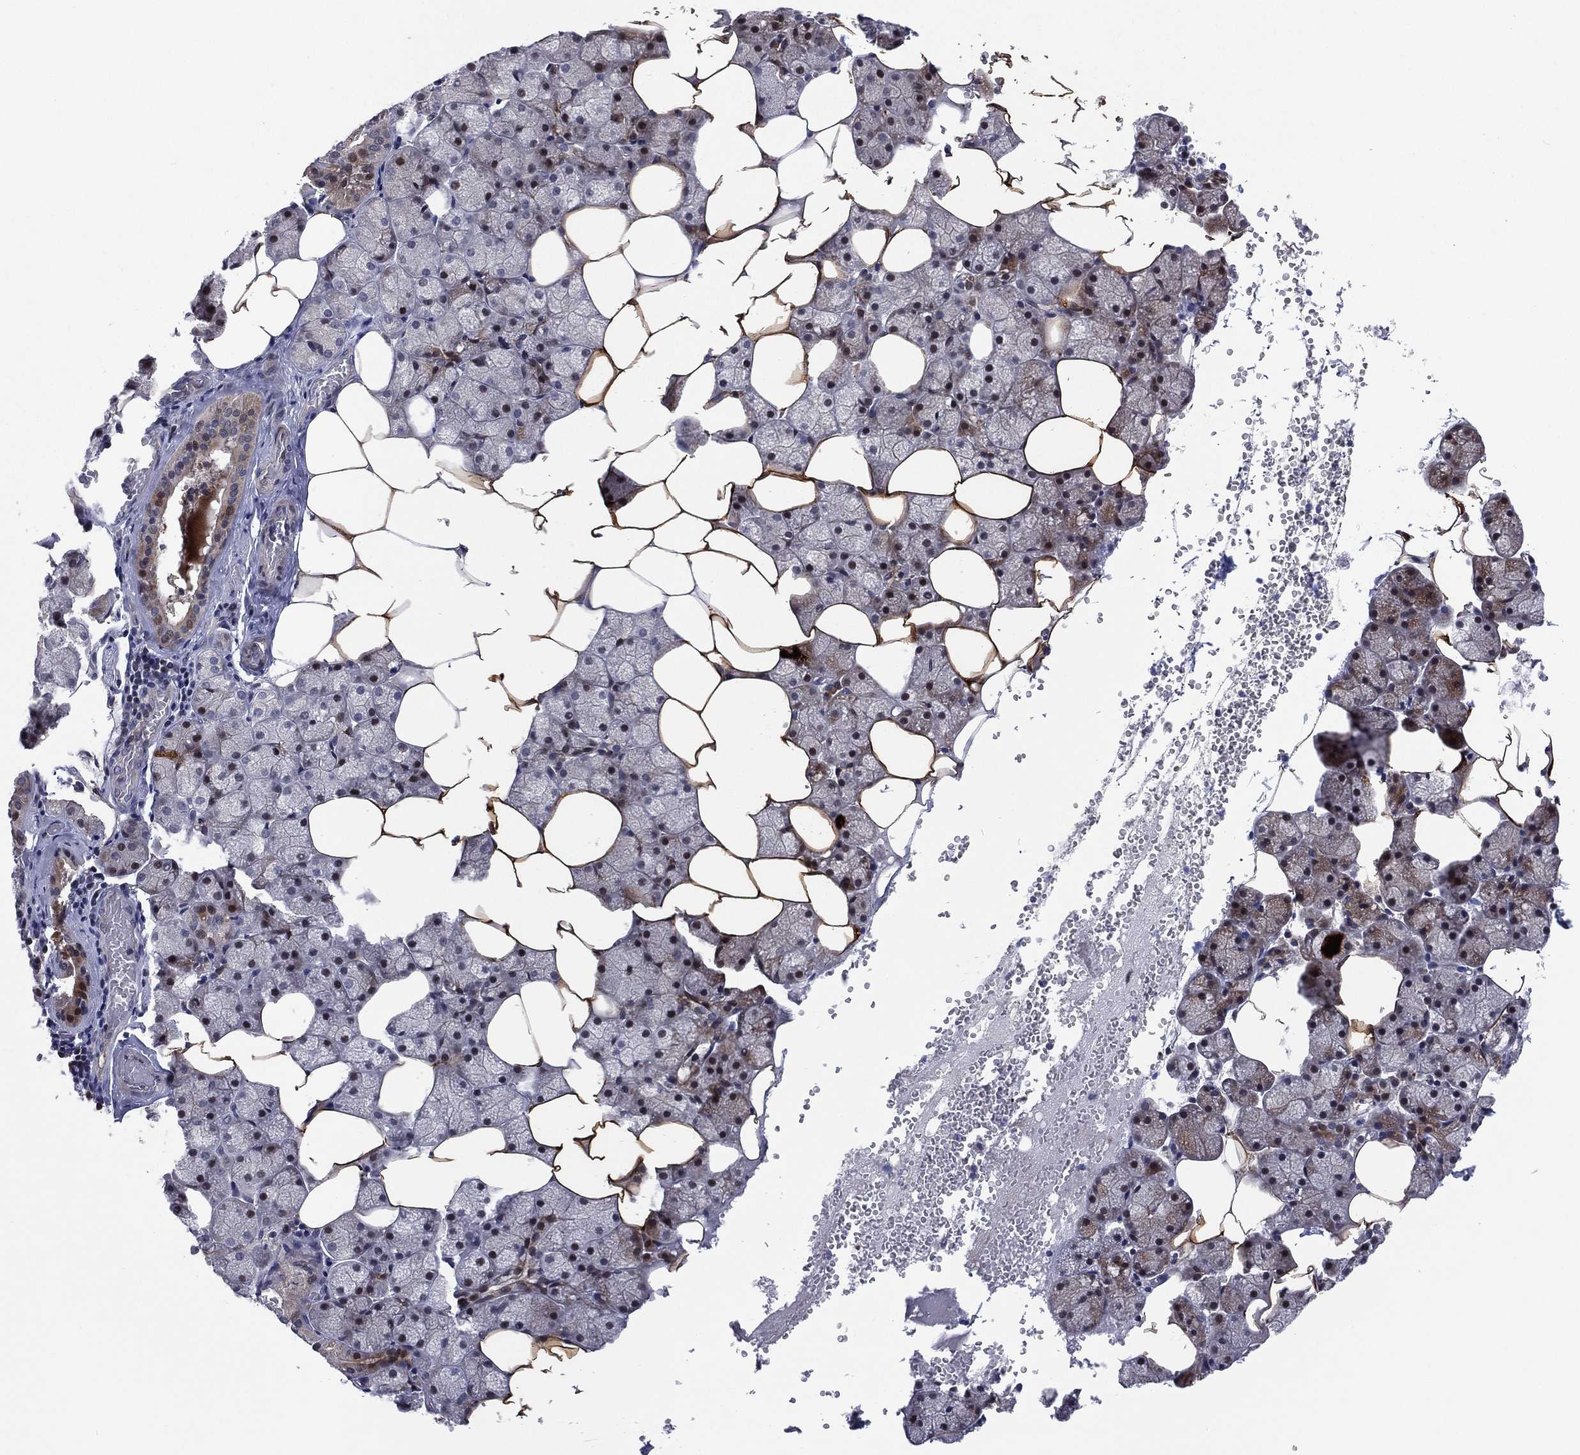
{"staining": {"intensity": "strong", "quantity": "<25%", "location": "cytoplasmic/membranous,nuclear"}, "tissue": "salivary gland", "cell_type": "Glandular cells", "image_type": "normal", "snomed": [{"axis": "morphology", "description": "Normal tissue, NOS"}, {"axis": "topography", "description": "Salivary gland"}], "caption": "A brown stain labels strong cytoplasmic/membranous,nuclear expression of a protein in glandular cells of normal salivary gland.", "gene": "UTP14A", "patient": {"sex": "male", "age": 38}}